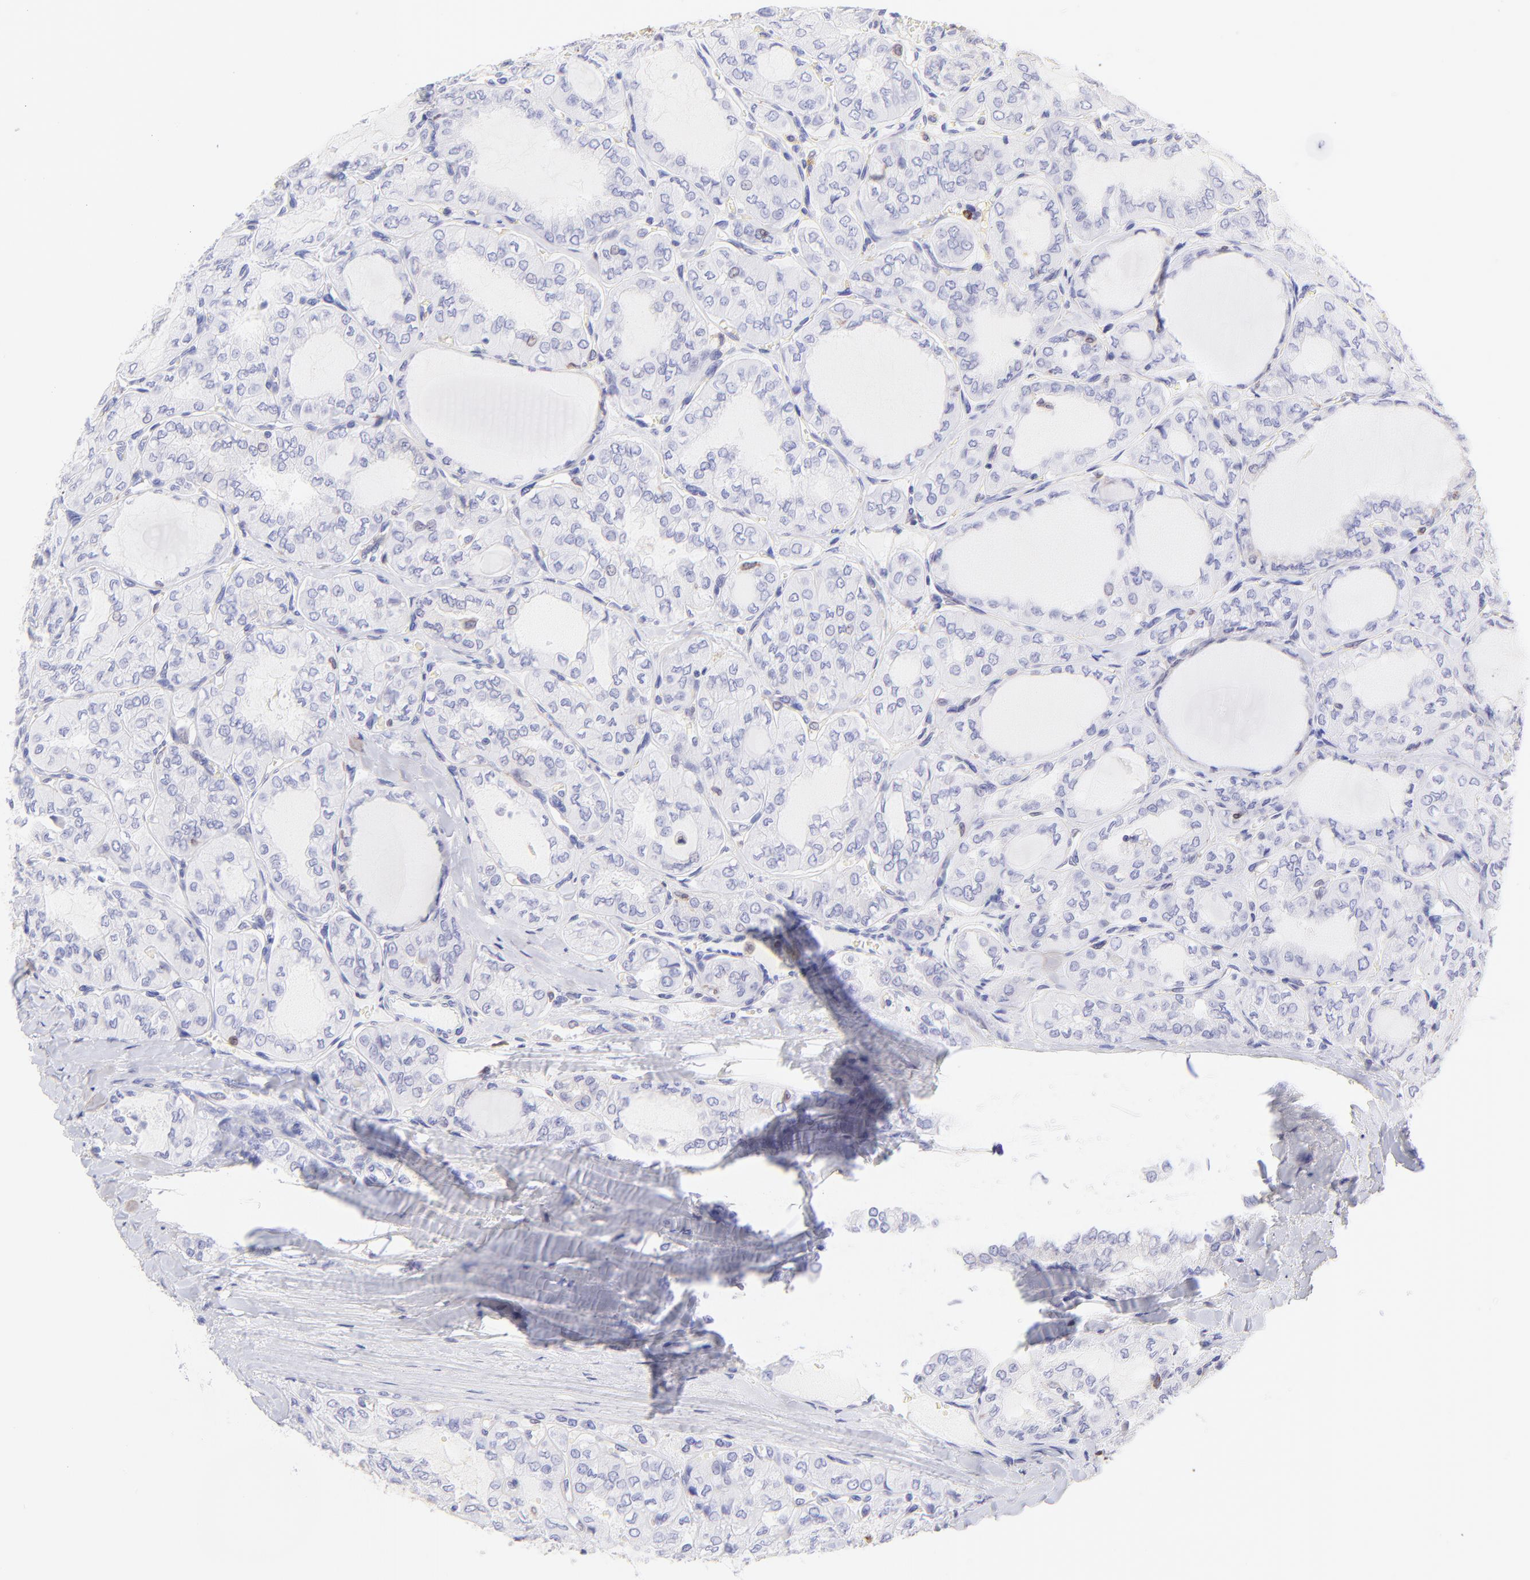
{"staining": {"intensity": "negative", "quantity": "none", "location": "none"}, "tissue": "thyroid cancer", "cell_type": "Tumor cells", "image_type": "cancer", "snomed": [{"axis": "morphology", "description": "Papillary adenocarcinoma, NOS"}, {"axis": "topography", "description": "Thyroid gland"}], "caption": "An IHC image of thyroid cancer (papillary adenocarcinoma) is shown. There is no staining in tumor cells of thyroid cancer (papillary adenocarcinoma).", "gene": "IRAG2", "patient": {"sex": "male", "age": 20}}